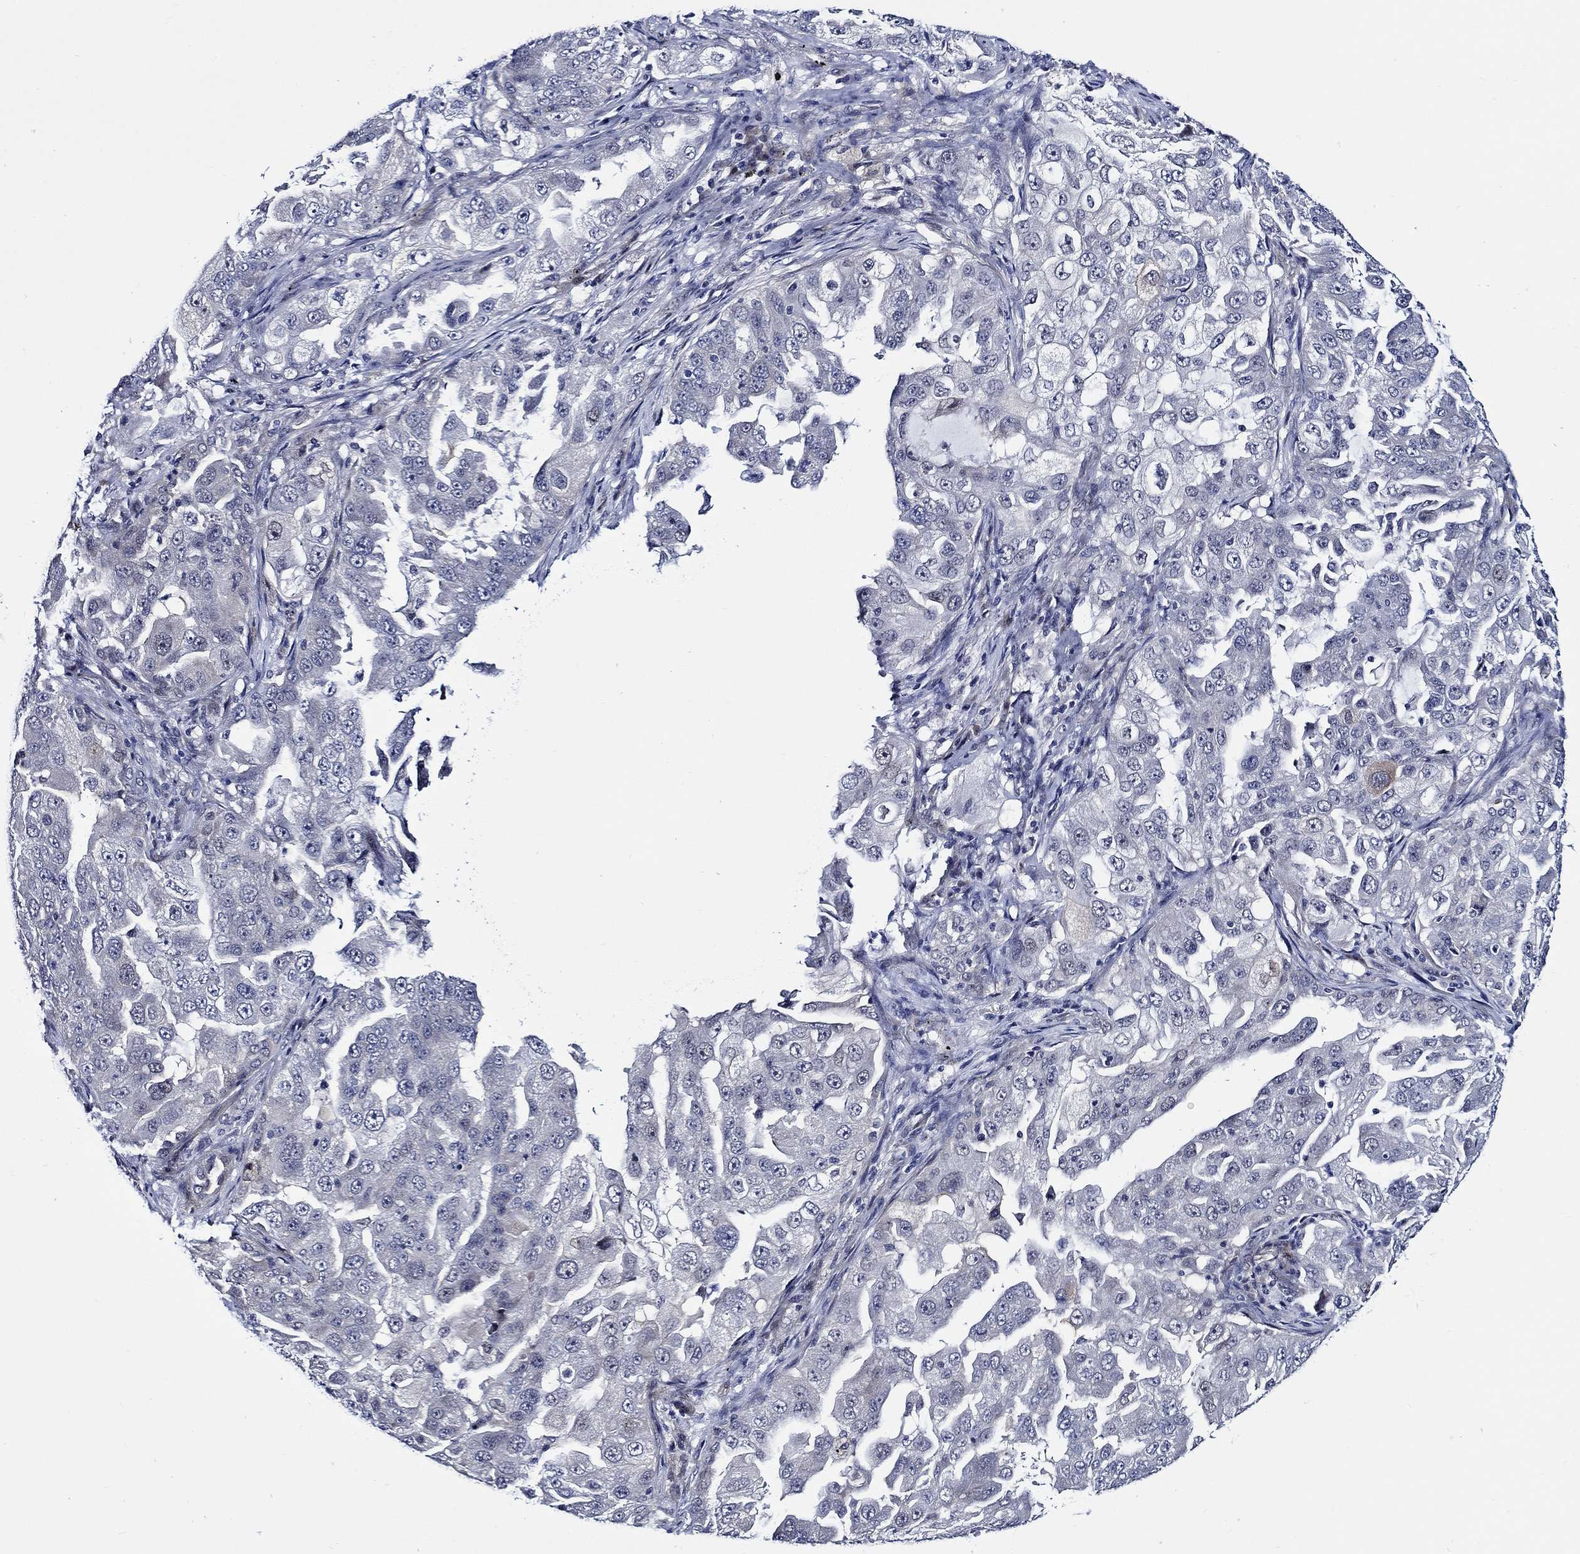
{"staining": {"intensity": "negative", "quantity": "none", "location": "none"}, "tissue": "lung cancer", "cell_type": "Tumor cells", "image_type": "cancer", "snomed": [{"axis": "morphology", "description": "Adenocarcinoma, NOS"}, {"axis": "topography", "description": "Lung"}], "caption": "This is a histopathology image of immunohistochemistry staining of lung cancer, which shows no staining in tumor cells.", "gene": "C8orf48", "patient": {"sex": "female", "age": 61}}